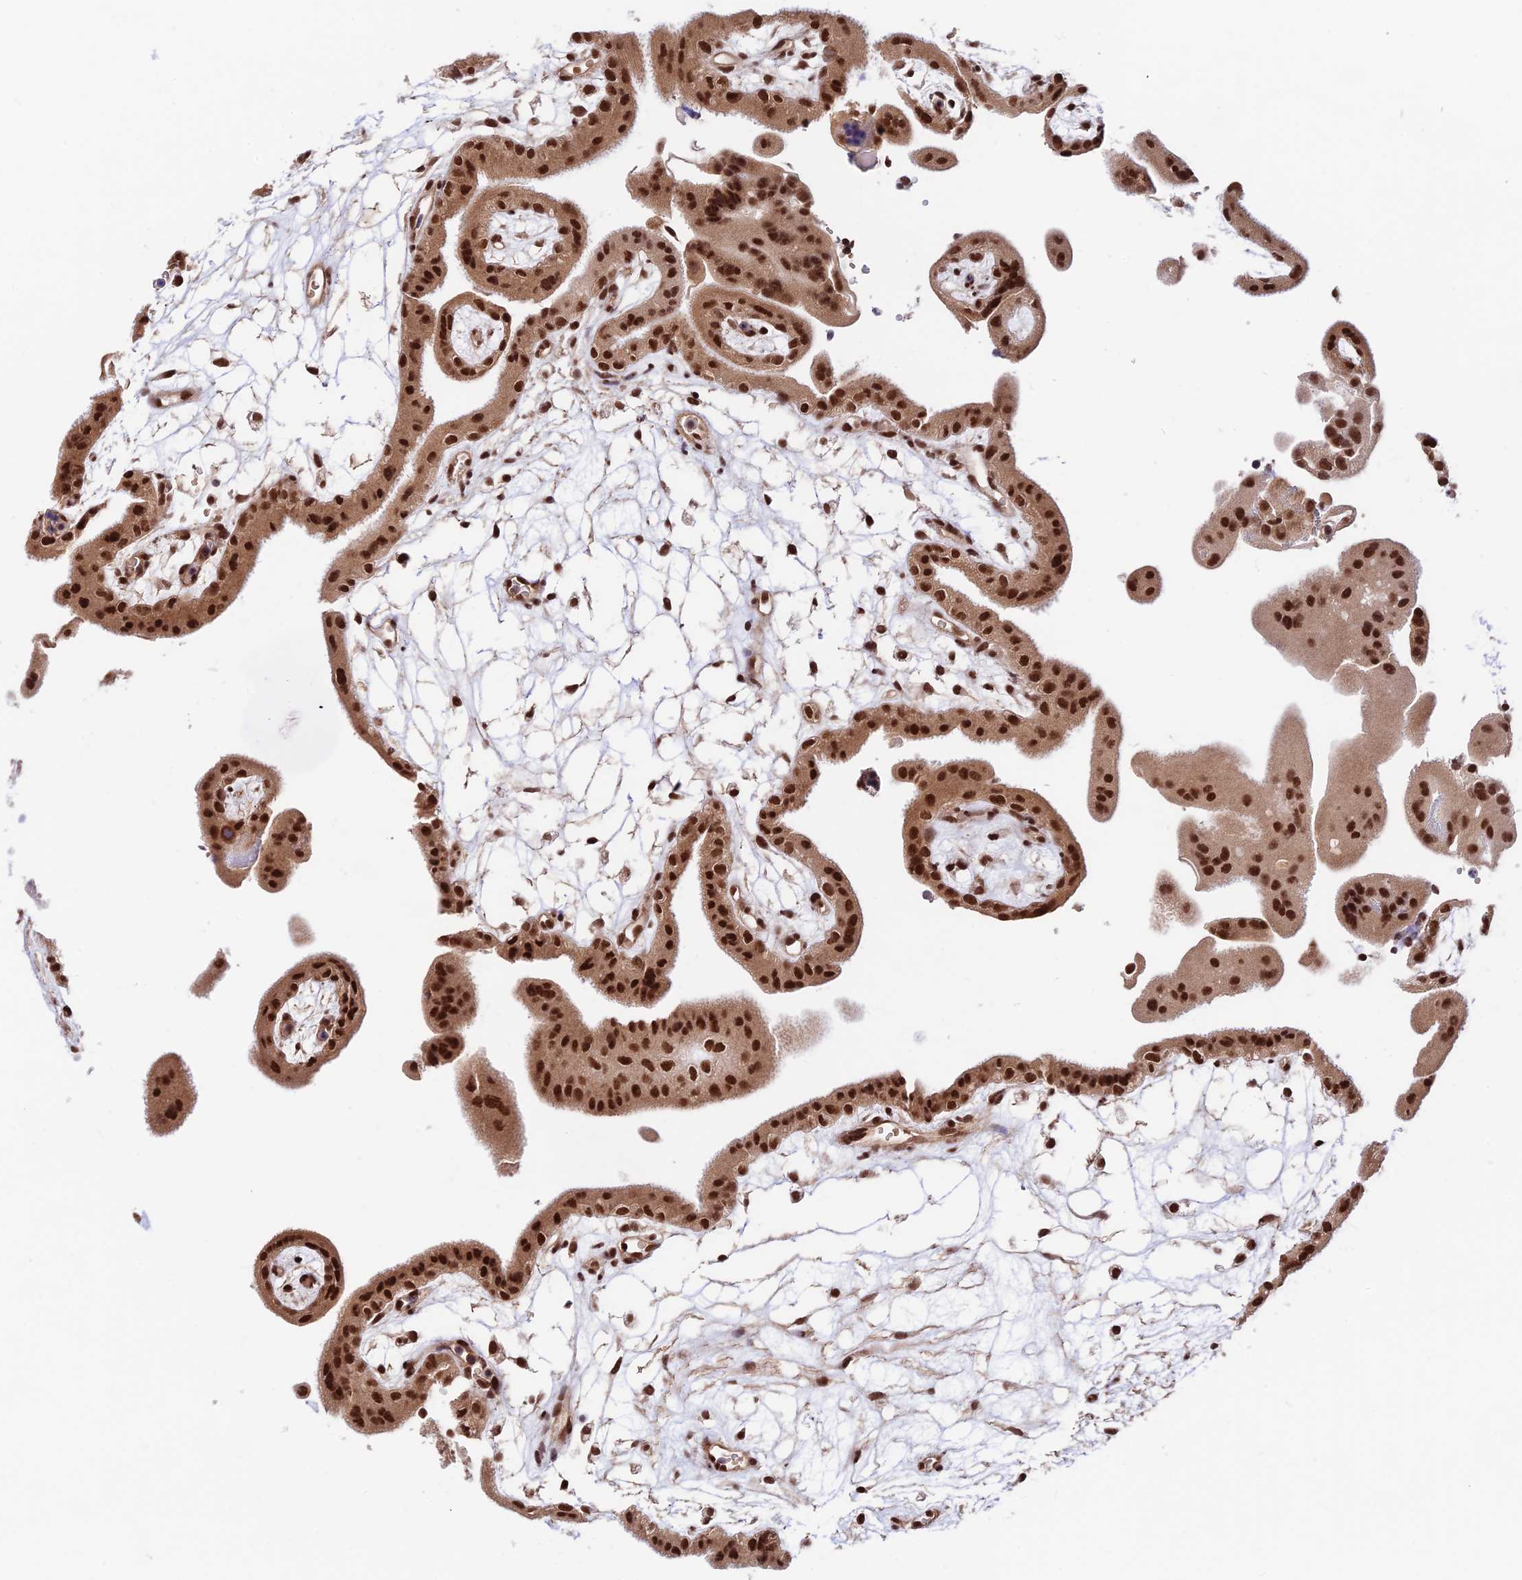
{"staining": {"intensity": "strong", "quantity": ">75%", "location": "nuclear"}, "tissue": "placenta", "cell_type": "Decidual cells", "image_type": "normal", "snomed": [{"axis": "morphology", "description": "Normal tissue, NOS"}, {"axis": "topography", "description": "Placenta"}], "caption": "DAB immunohistochemical staining of normal human placenta demonstrates strong nuclear protein expression in approximately >75% of decidual cells. The staining was performed using DAB (3,3'-diaminobenzidine) to visualize the protein expression in brown, while the nuclei were stained in blue with hematoxylin (Magnification: 20x).", "gene": "RBM42", "patient": {"sex": "female", "age": 18}}